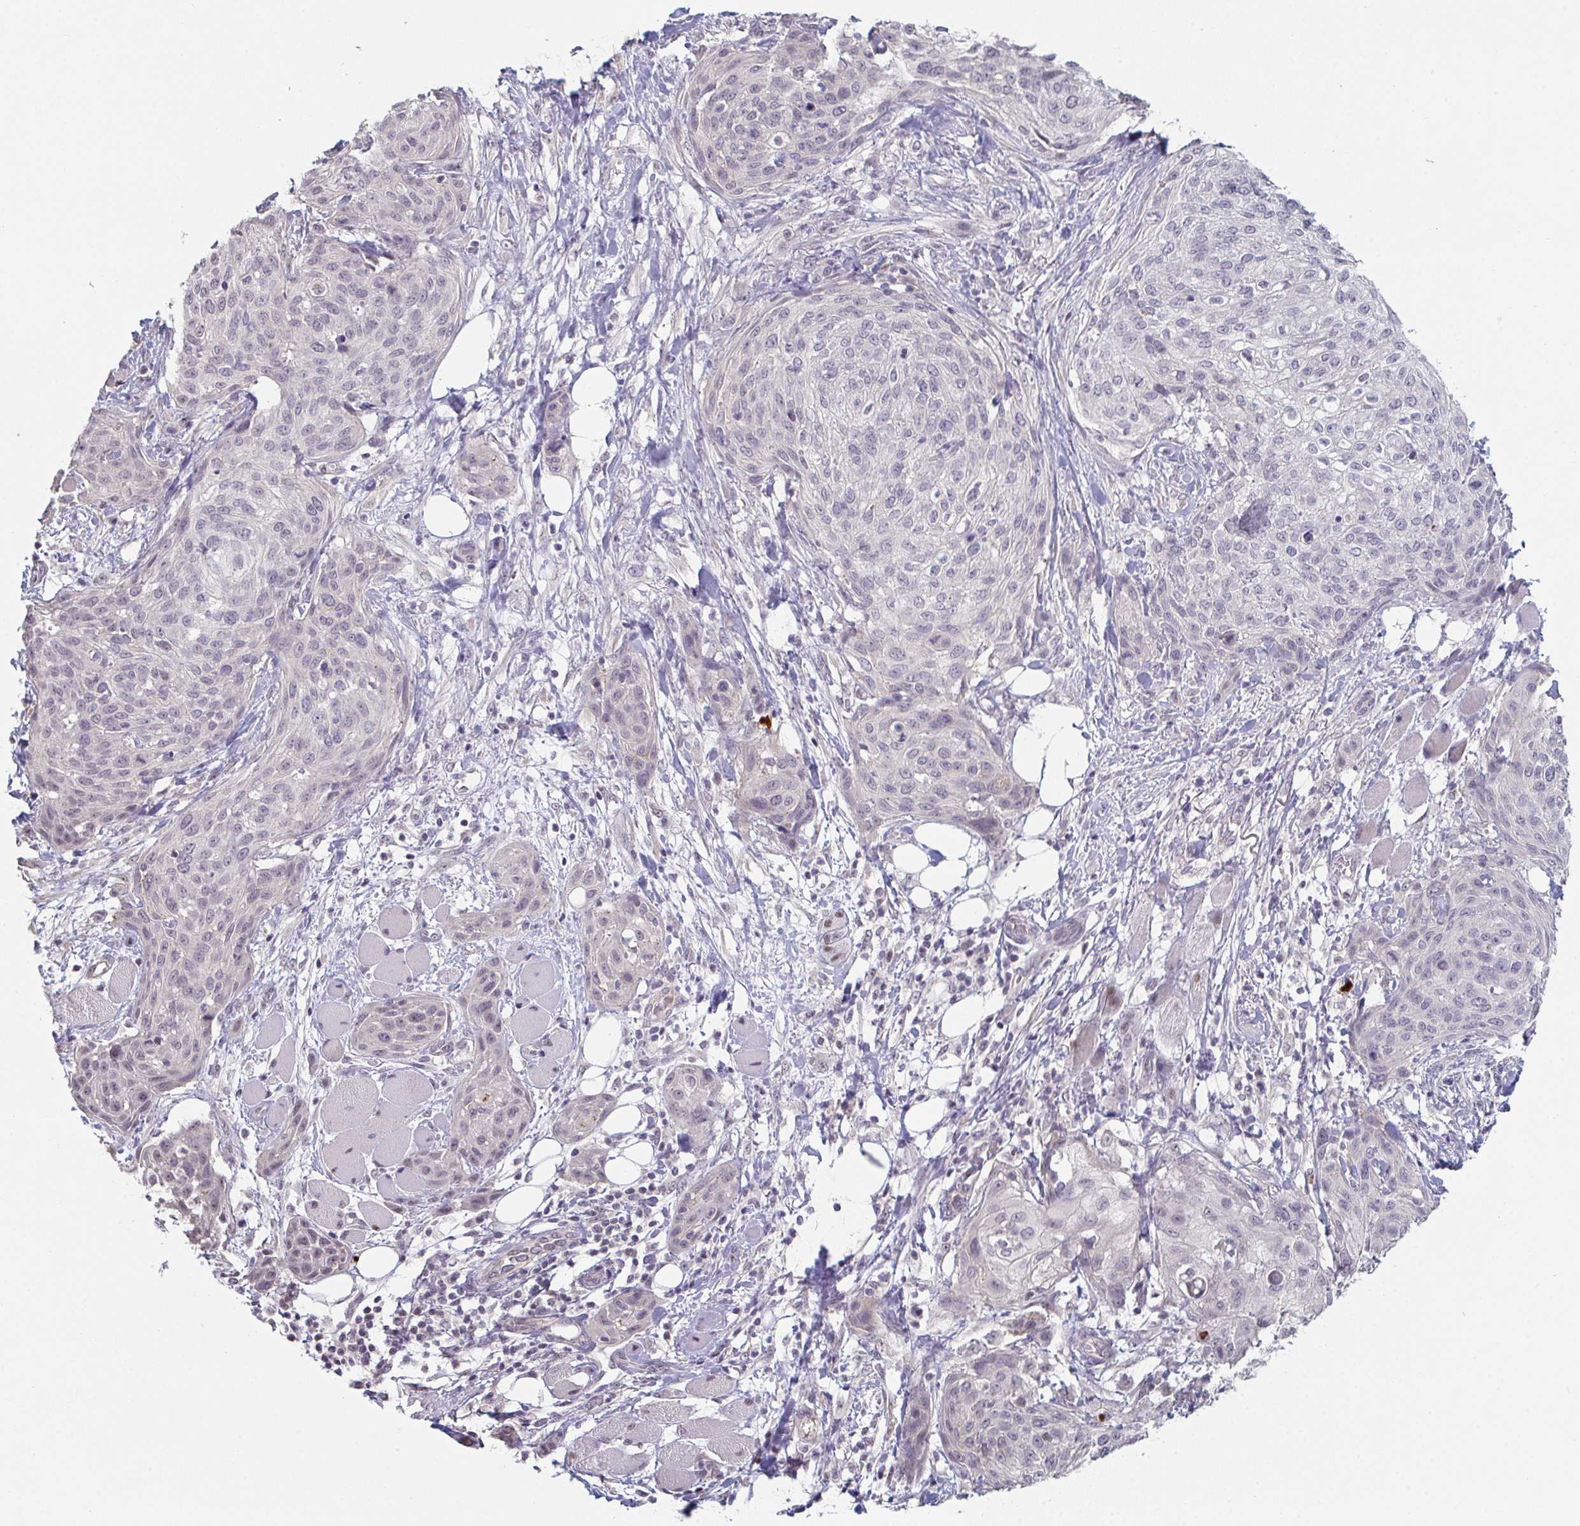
{"staining": {"intensity": "negative", "quantity": "none", "location": "none"}, "tissue": "skin cancer", "cell_type": "Tumor cells", "image_type": "cancer", "snomed": [{"axis": "morphology", "description": "Squamous cell carcinoma, NOS"}, {"axis": "topography", "description": "Skin"}], "caption": "A high-resolution image shows IHC staining of skin cancer, which reveals no significant positivity in tumor cells.", "gene": "ZNF214", "patient": {"sex": "female", "age": 87}}